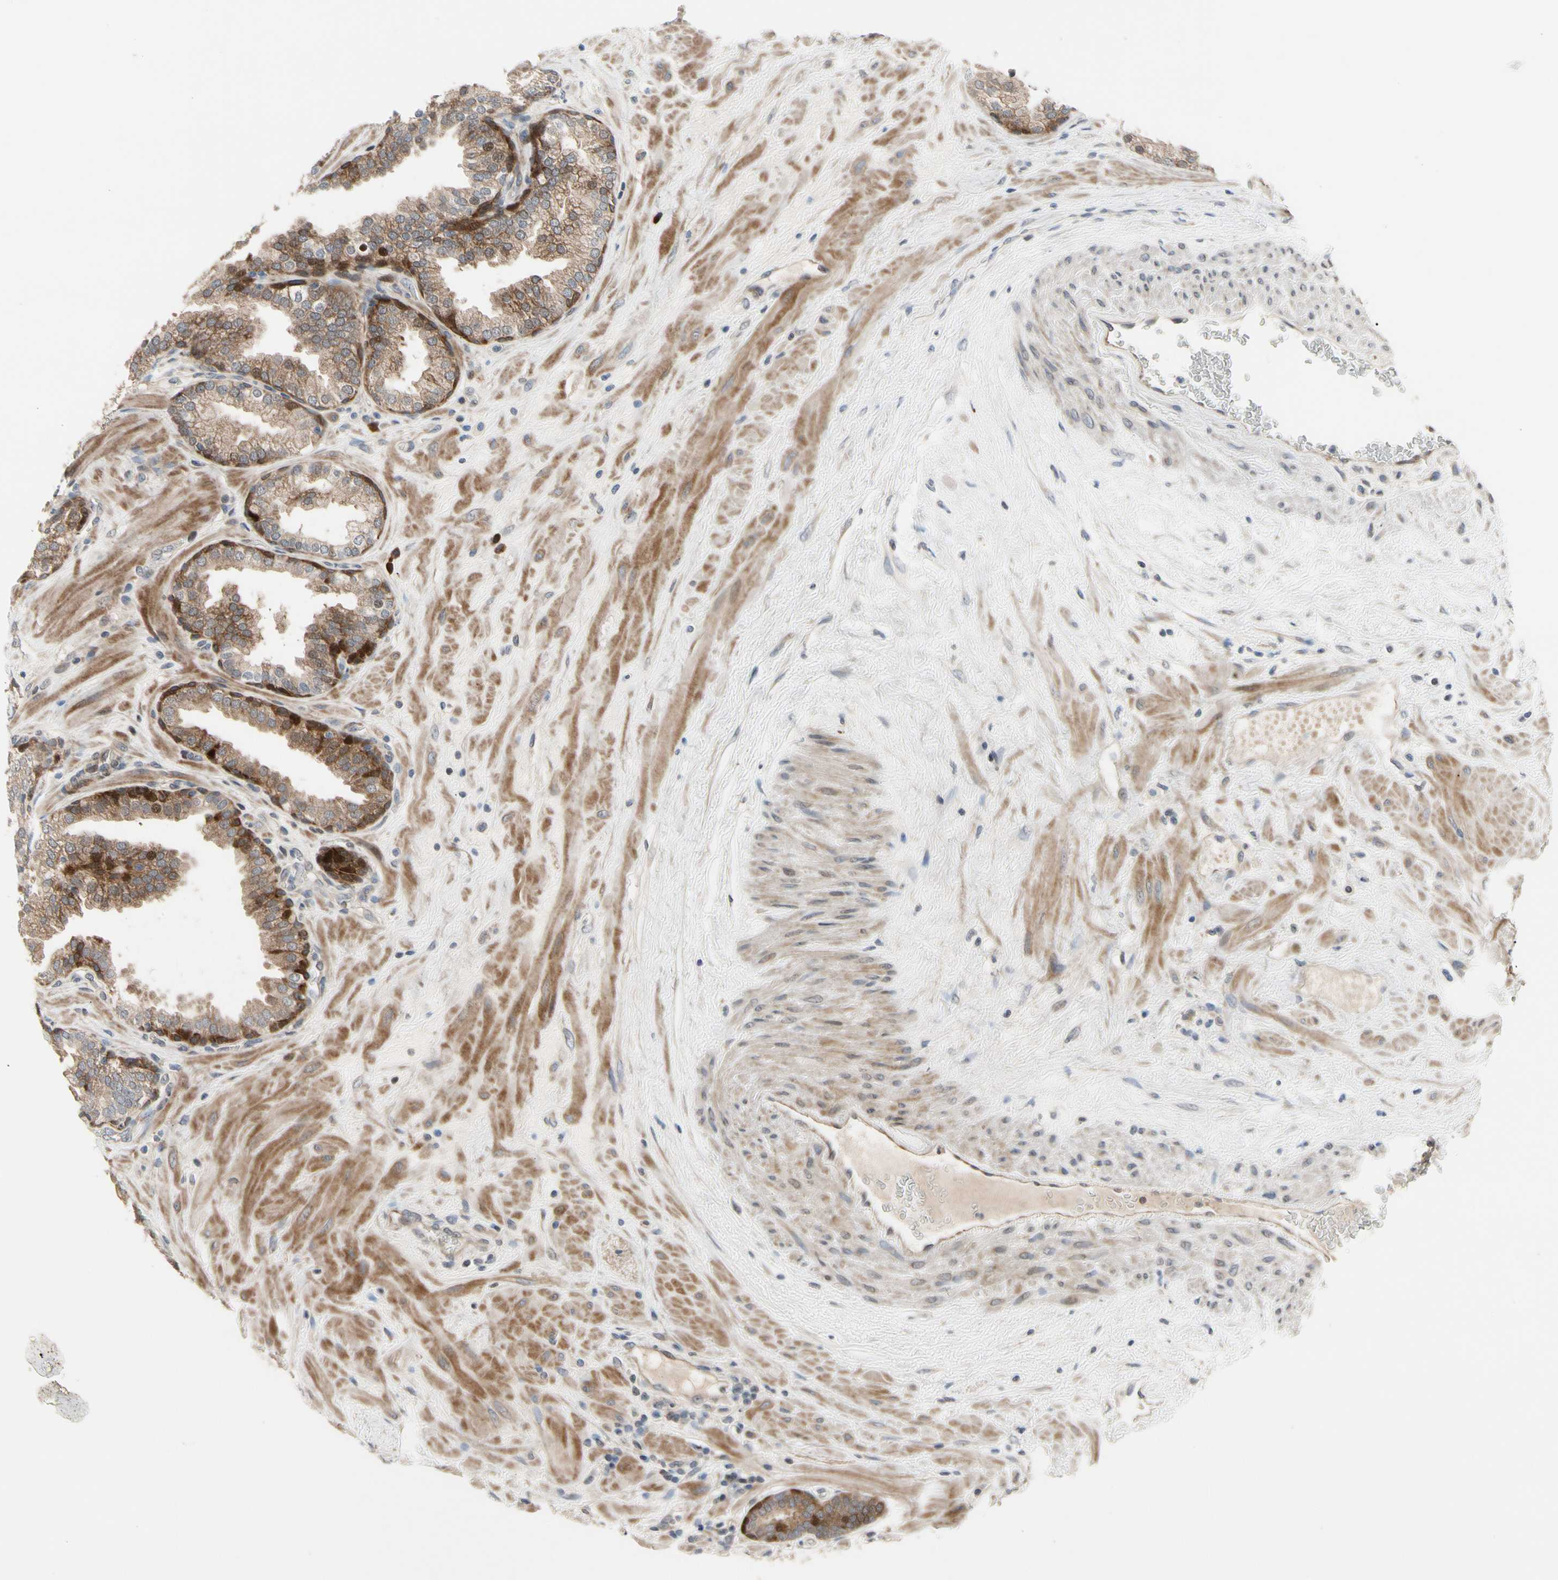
{"staining": {"intensity": "moderate", "quantity": ">75%", "location": "cytoplasmic/membranous,nuclear"}, "tissue": "prostate", "cell_type": "Glandular cells", "image_type": "normal", "snomed": [{"axis": "morphology", "description": "Normal tissue, NOS"}, {"axis": "topography", "description": "Prostate"}], "caption": "This image shows normal prostate stained with immunohistochemistry to label a protein in brown. The cytoplasmic/membranous,nuclear of glandular cells show moderate positivity for the protein. Nuclei are counter-stained blue.", "gene": "HMGCR", "patient": {"sex": "male", "age": 51}}